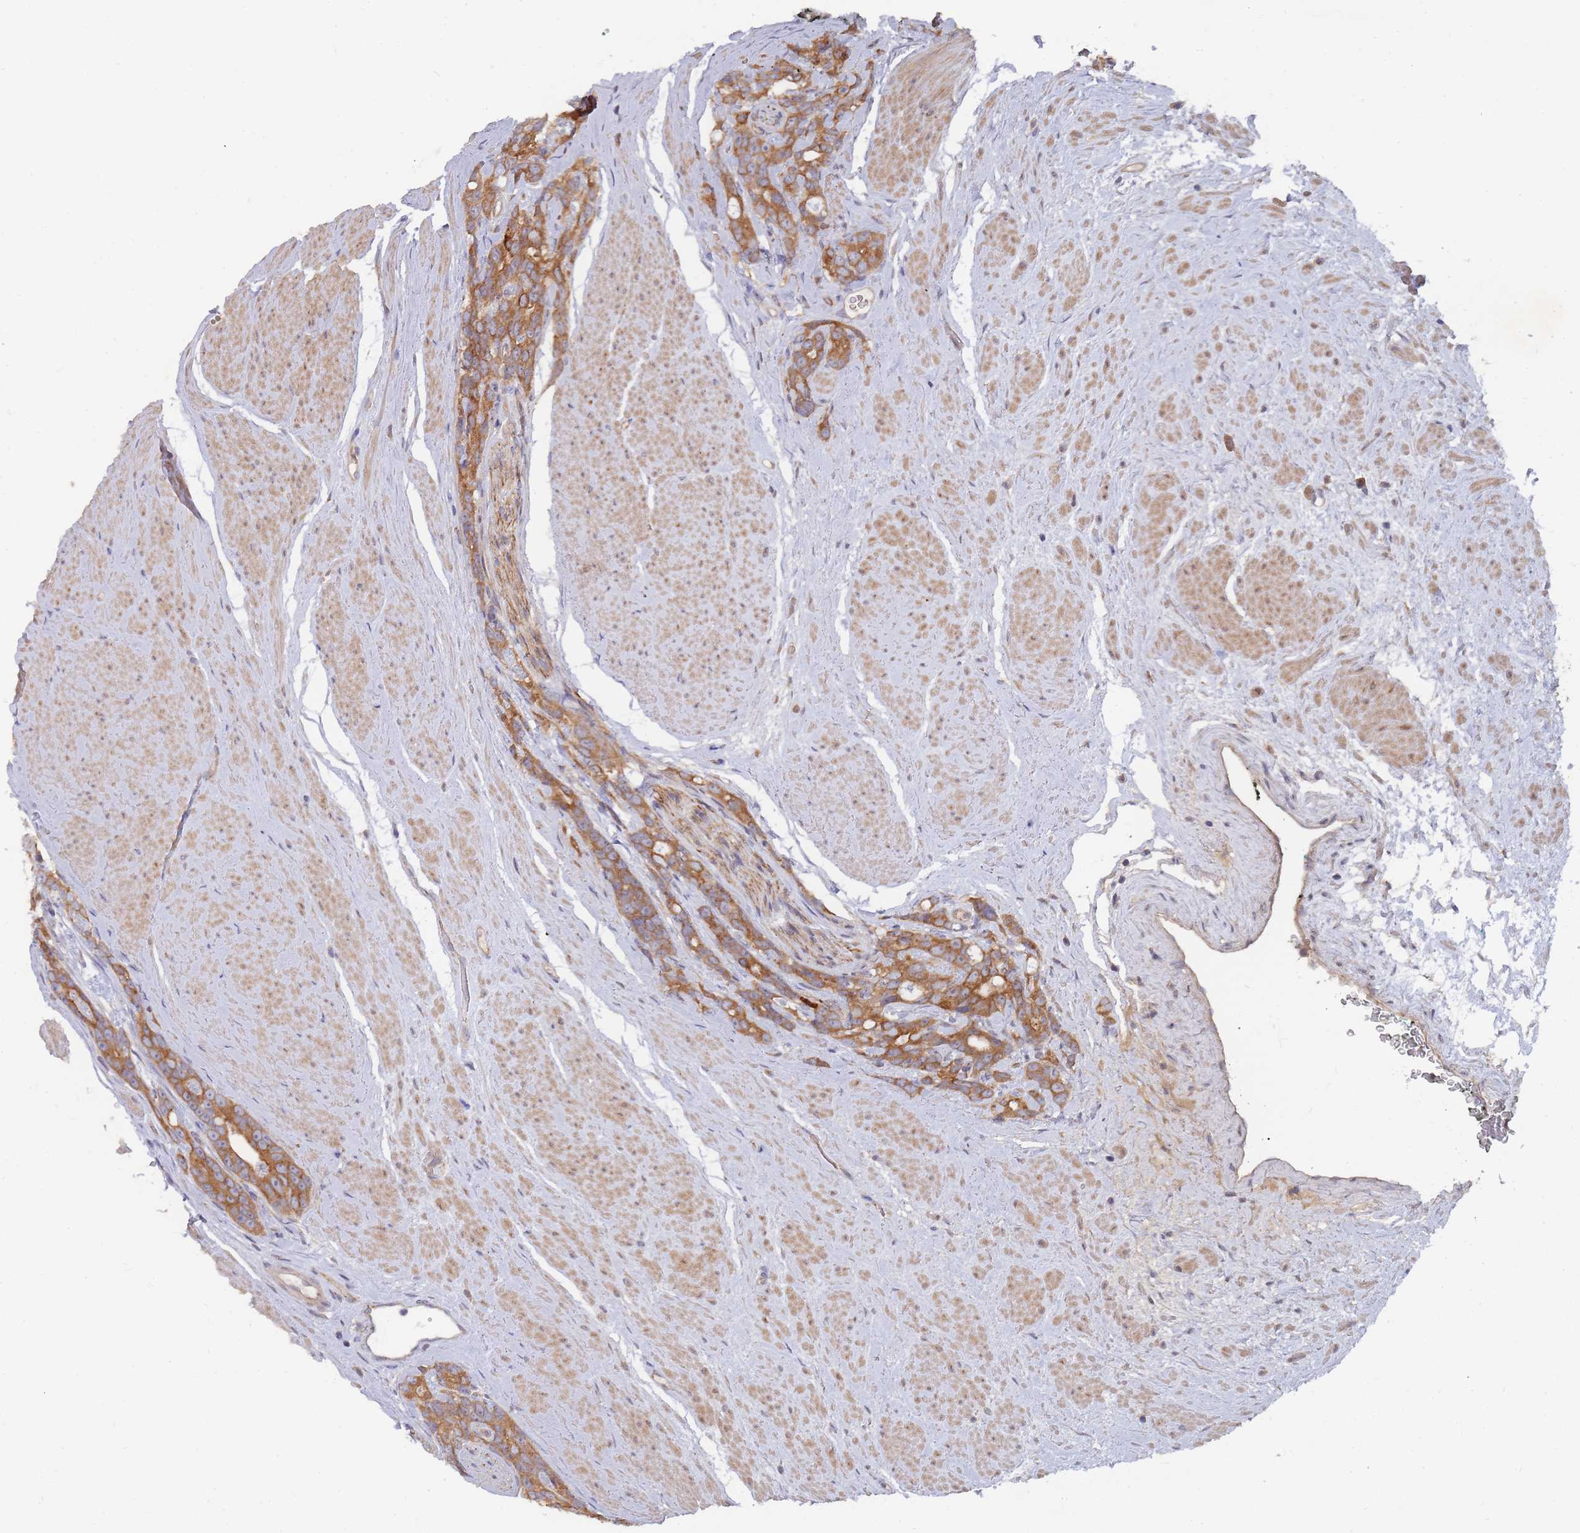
{"staining": {"intensity": "moderate", "quantity": ">75%", "location": "cytoplasmic/membranous"}, "tissue": "prostate cancer", "cell_type": "Tumor cells", "image_type": "cancer", "snomed": [{"axis": "morphology", "description": "Adenocarcinoma, High grade"}, {"axis": "topography", "description": "Prostate"}], "caption": "Prostate cancer stained for a protein exhibits moderate cytoplasmic/membranous positivity in tumor cells.", "gene": "SLC35F5", "patient": {"sex": "male", "age": 74}}